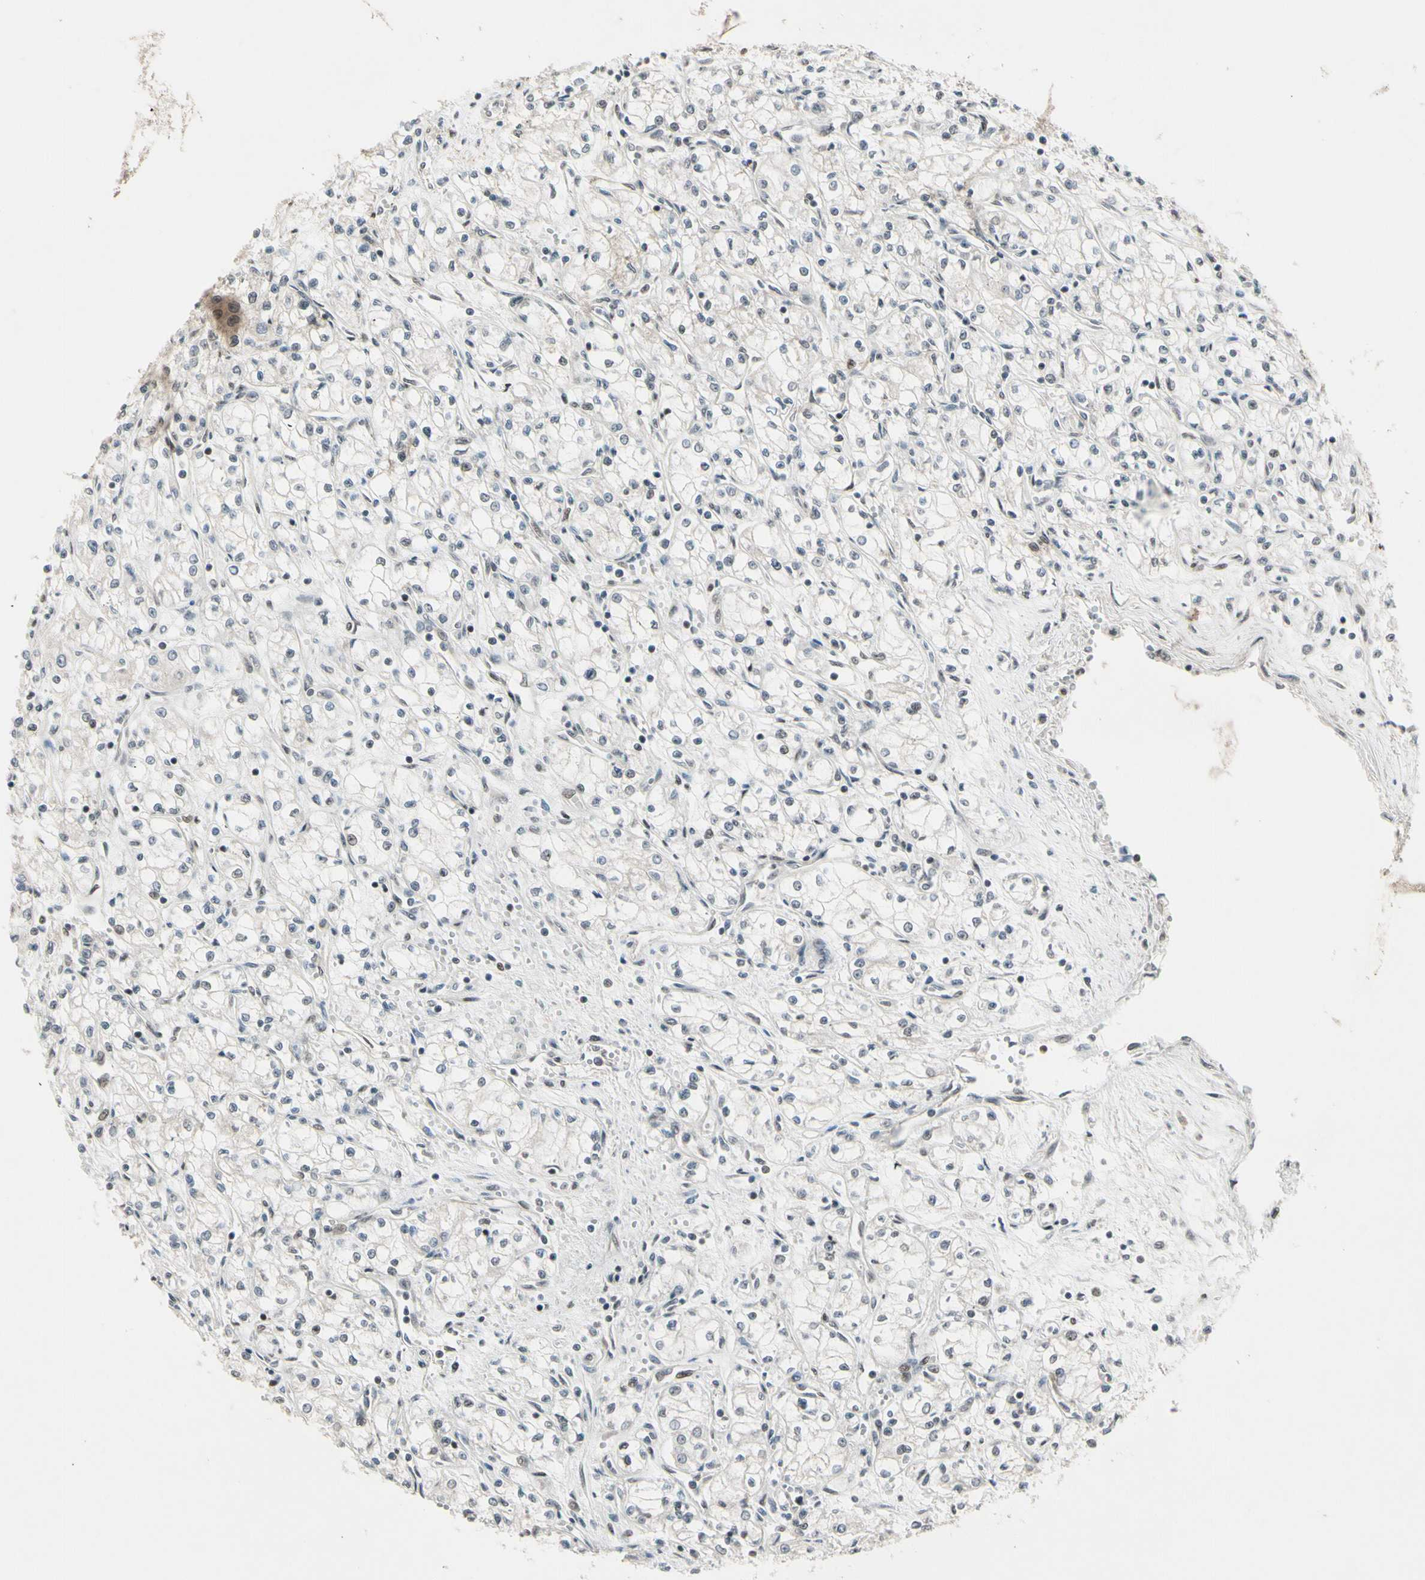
{"staining": {"intensity": "moderate", "quantity": "25%-75%", "location": "nuclear"}, "tissue": "renal cancer", "cell_type": "Tumor cells", "image_type": "cancer", "snomed": [{"axis": "morphology", "description": "Normal tissue, NOS"}, {"axis": "morphology", "description": "Adenocarcinoma, NOS"}, {"axis": "topography", "description": "Kidney"}], "caption": "Renal adenocarcinoma stained with immunohistochemistry demonstrates moderate nuclear expression in about 25%-75% of tumor cells.", "gene": "CHAMP1", "patient": {"sex": "male", "age": 59}}